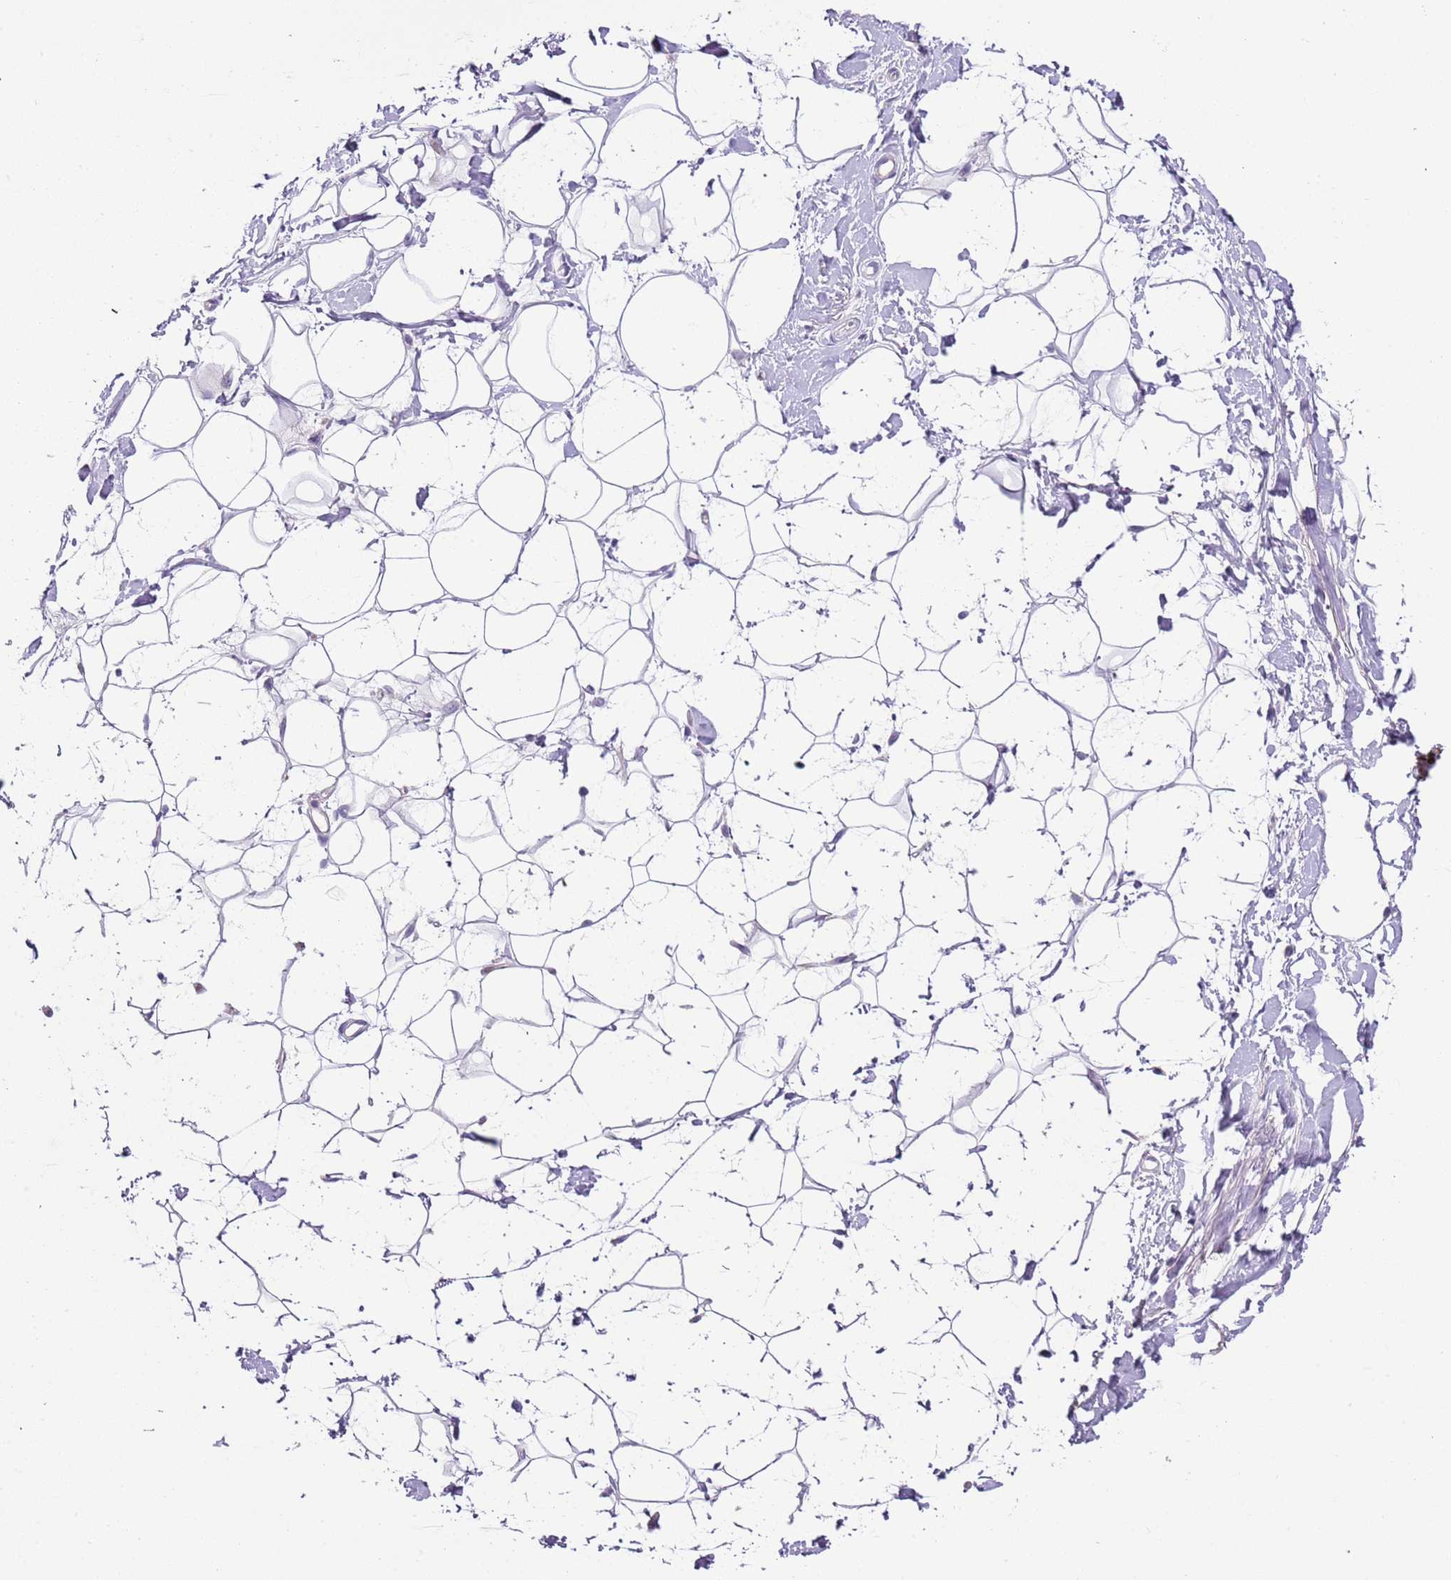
{"staining": {"intensity": "negative", "quantity": "none", "location": "none"}, "tissue": "adipose tissue", "cell_type": "Adipocytes", "image_type": "normal", "snomed": [{"axis": "morphology", "description": "Normal tissue, NOS"}, {"axis": "topography", "description": "Breast"}], "caption": "Immunohistochemistry (IHC) photomicrograph of benign adipose tissue: human adipose tissue stained with DAB reveals no significant protein expression in adipocytes.", "gene": "C2CD3", "patient": {"sex": "female", "age": 26}}